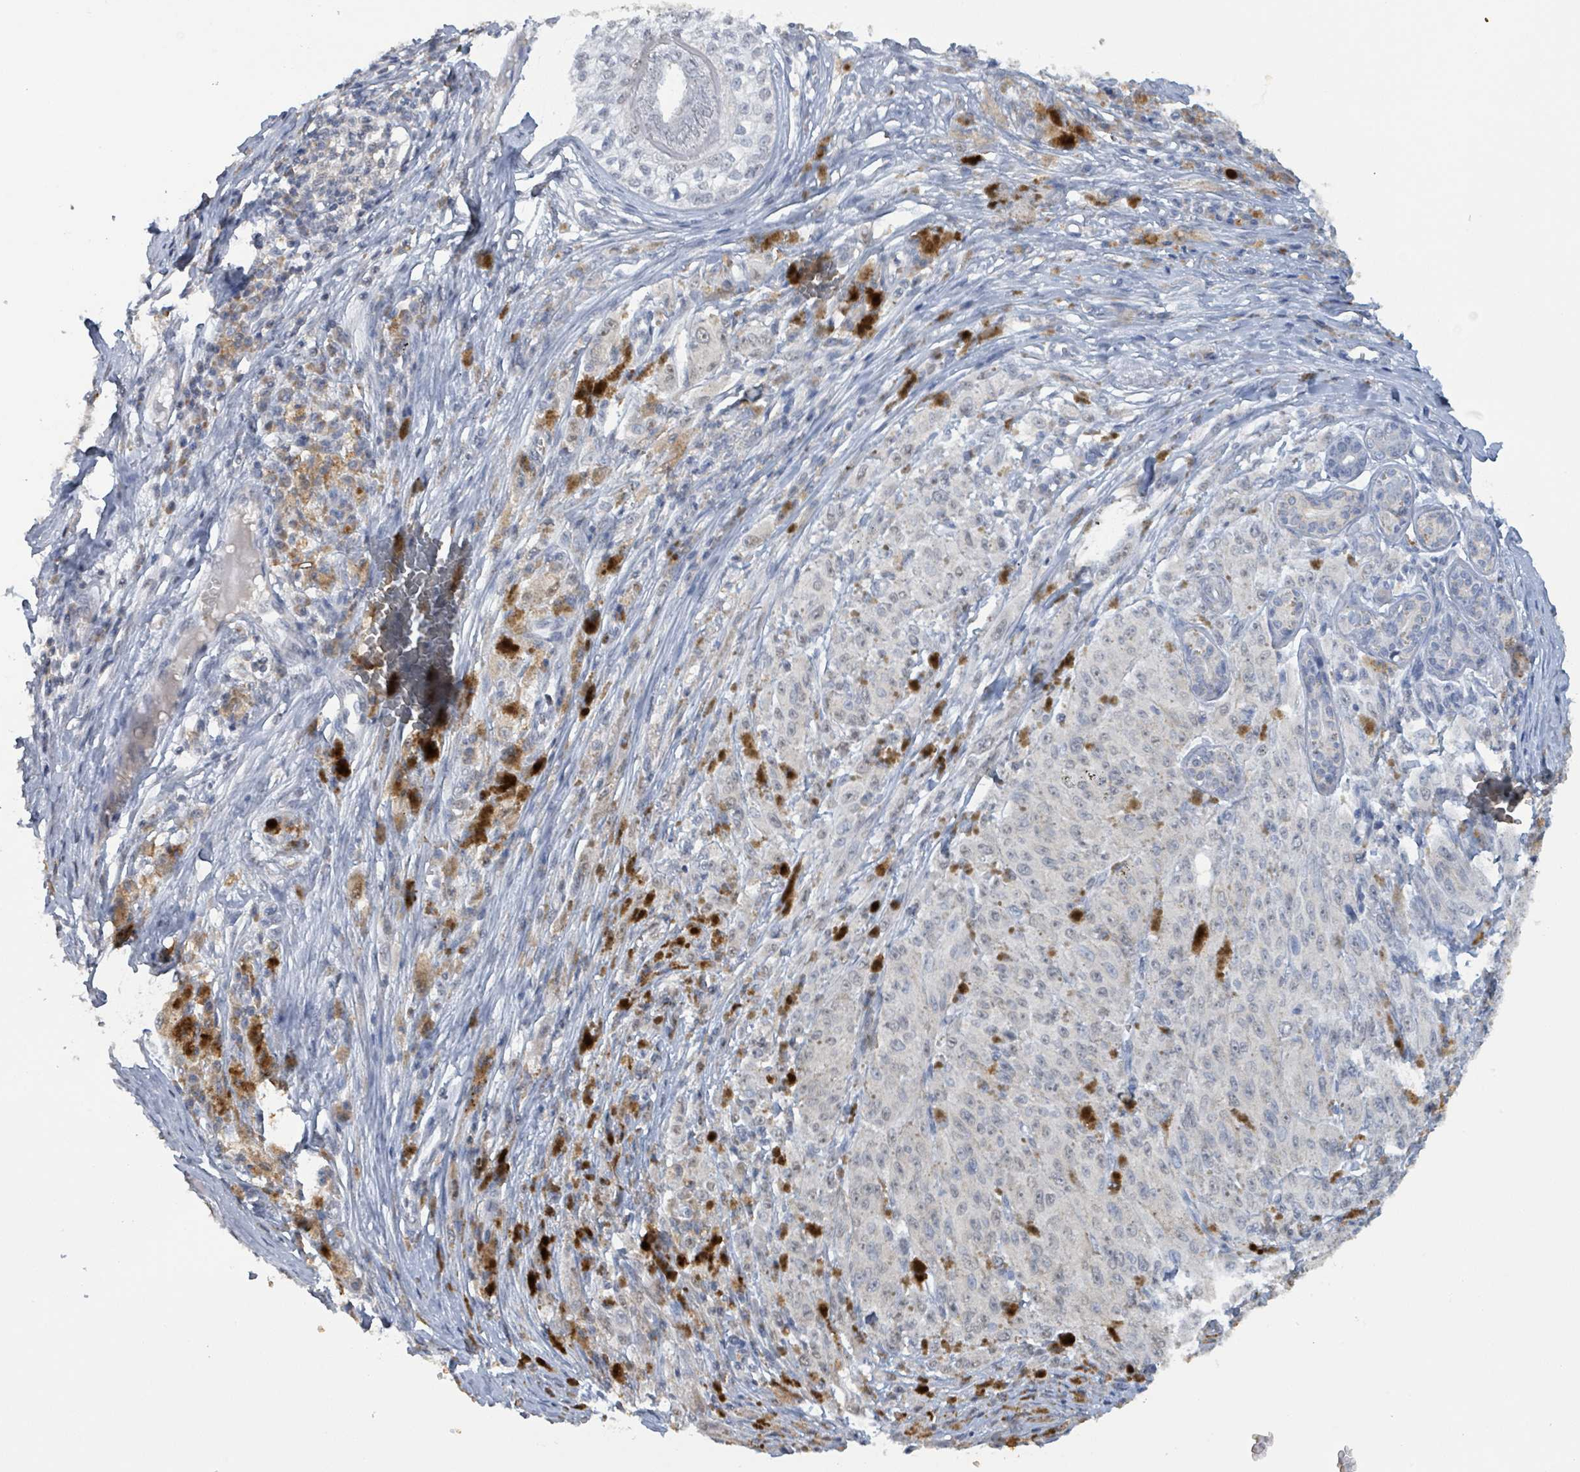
{"staining": {"intensity": "negative", "quantity": "none", "location": "none"}, "tissue": "melanoma", "cell_type": "Tumor cells", "image_type": "cancer", "snomed": [{"axis": "morphology", "description": "Malignant melanoma, NOS"}, {"axis": "topography", "description": "Skin"}], "caption": "Histopathology image shows no significant protein positivity in tumor cells of melanoma.", "gene": "SEBOX", "patient": {"sex": "female", "age": 52}}